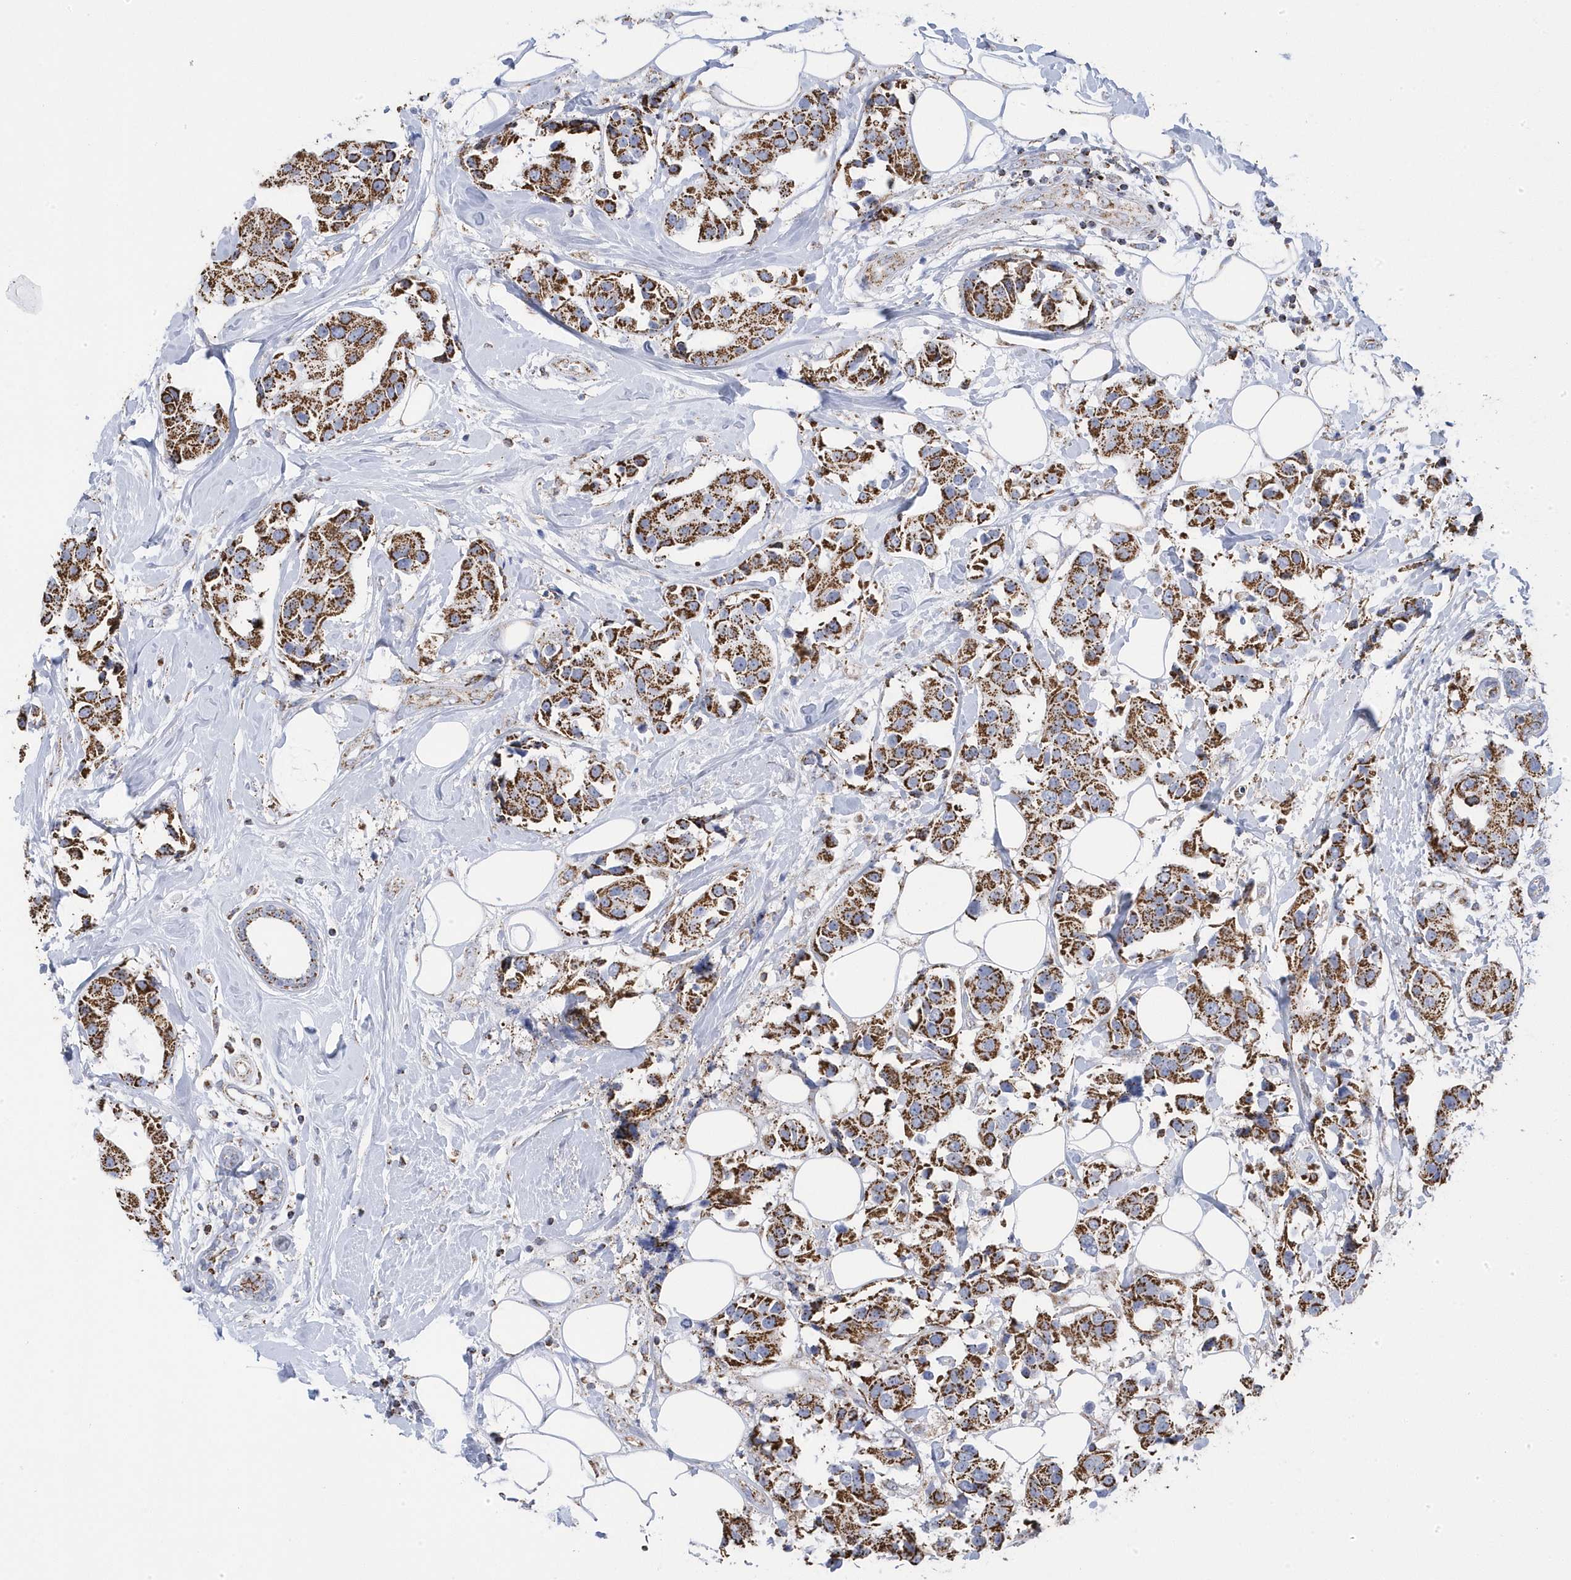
{"staining": {"intensity": "strong", "quantity": ">75%", "location": "cytoplasmic/membranous"}, "tissue": "breast cancer", "cell_type": "Tumor cells", "image_type": "cancer", "snomed": [{"axis": "morphology", "description": "Normal tissue, NOS"}, {"axis": "morphology", "description": "Duct carcinoma"}, {"axis": "topography", "description": "Breast"}], "caption": "Human breast cancer stained with a brown dye reveals strong cytoplasmic/membranous positive positivity in approximately >75% of tumor cells.", "gene": "GTPBP8", "patient": {"sex": "female", "age": 39}}